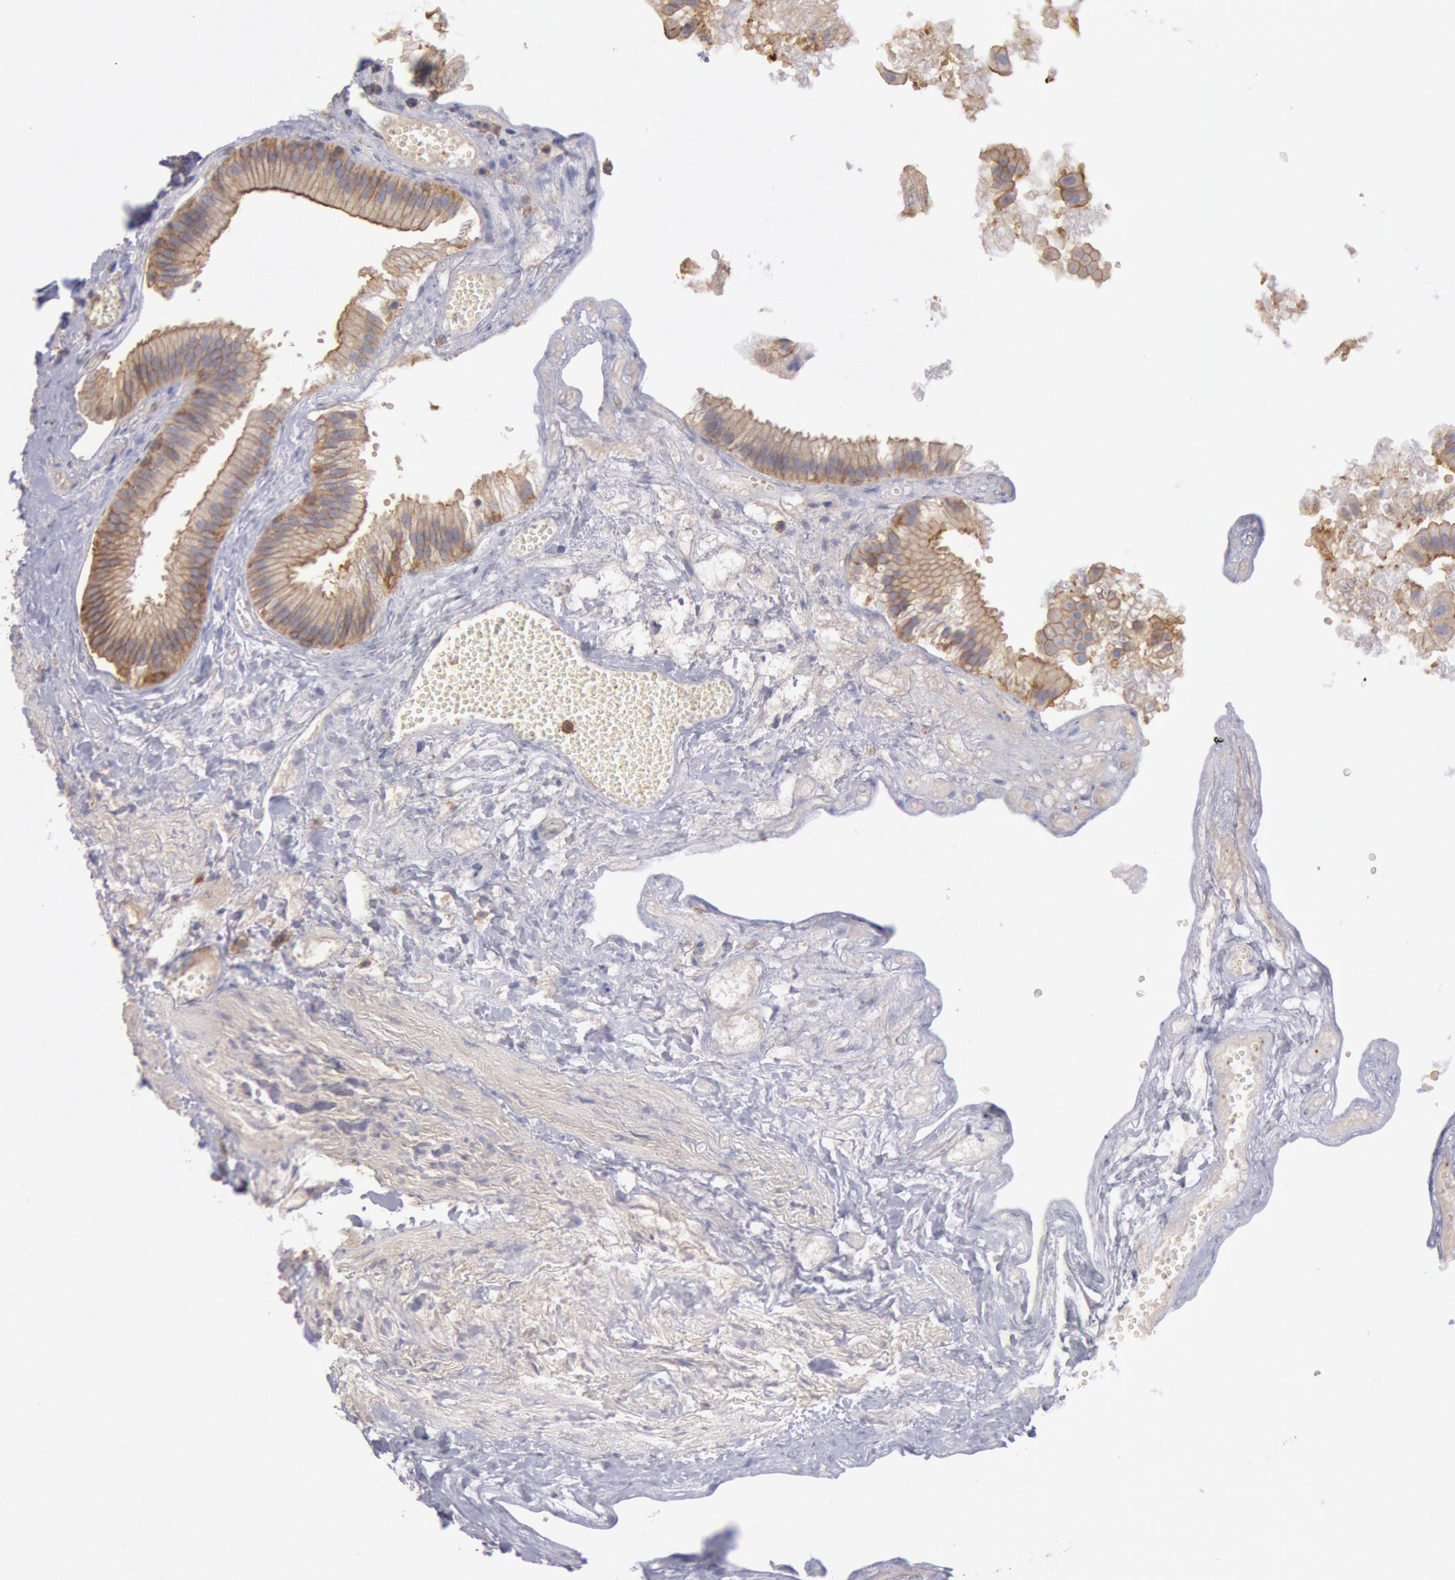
{"staining": {"intensity": "weak", "quantity": ">75%", "location": "cytoplasmic/membranous"}, "tissue": "gallbladder", "cell_type": "Glandular cells", "image_type": "normal", "snomed": [{"axis": "morphology", "description": "Normal tissue, NOS"}, {"axis": "topography", "description": "Gallbladder"}], "caption": "About >75% of glandular cells in unremarkable human gallbladder display weak cytoplasmic/membranous protein staining as visualized by brown immunohistochemical staining.", "gene": "SNAP23", "patient": {"sex": "female", "age": 24}}